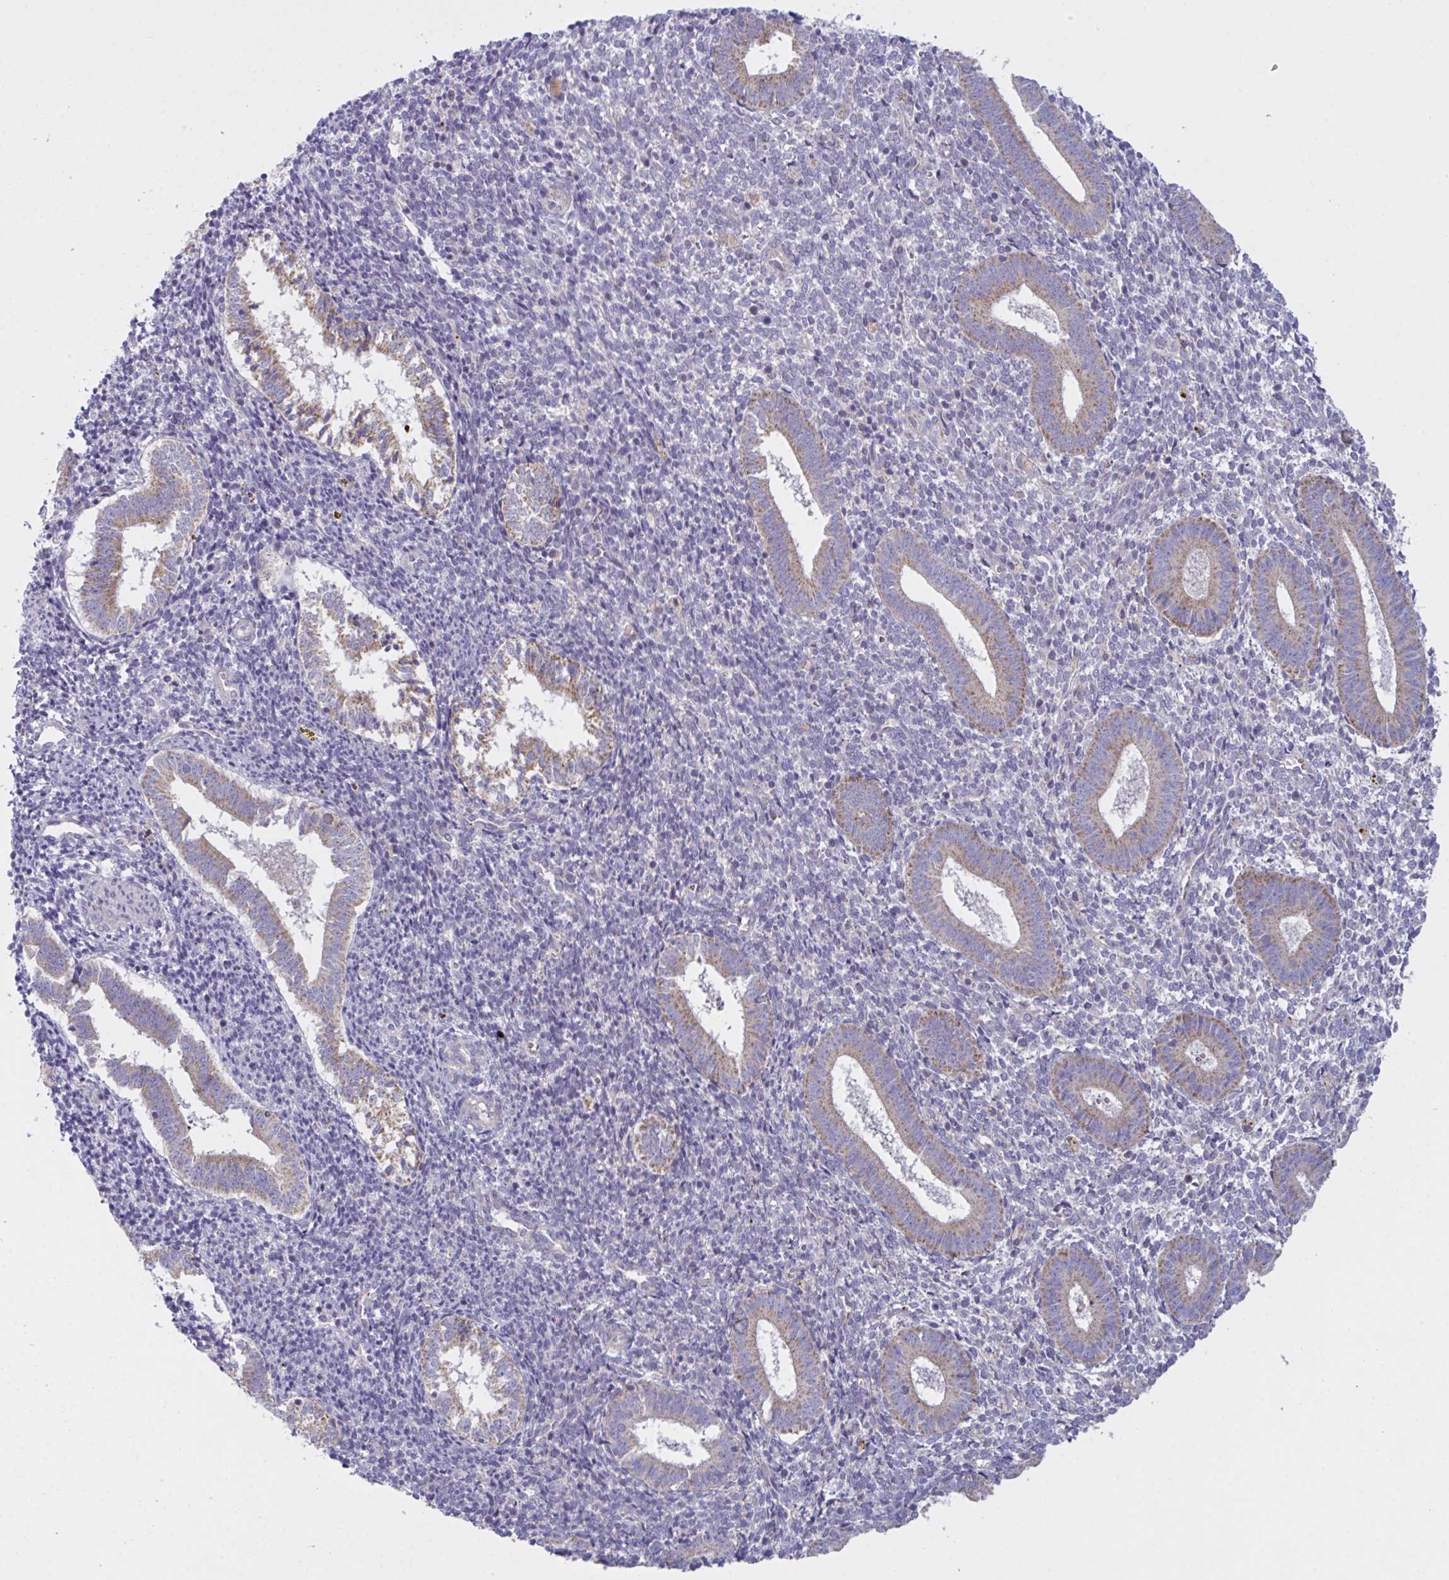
{"staining": {"intensity": "negative", "quantity": "none", "location": "none"}, "tissue": "endometrium", "cell_type": "Cells in endometrial stroma", "image_type": "normal", "snomed": [{"axis": "morphology", "description": "Normal tissue, NOS"}, {"axis": "topography", "description": "Endometrium"}], "caption": "Cells in endometrial stroma show no significant protein positivity in benign endometrium.", "gene": "MRPS2", "patient": {"sex": "female", "age": 25}}